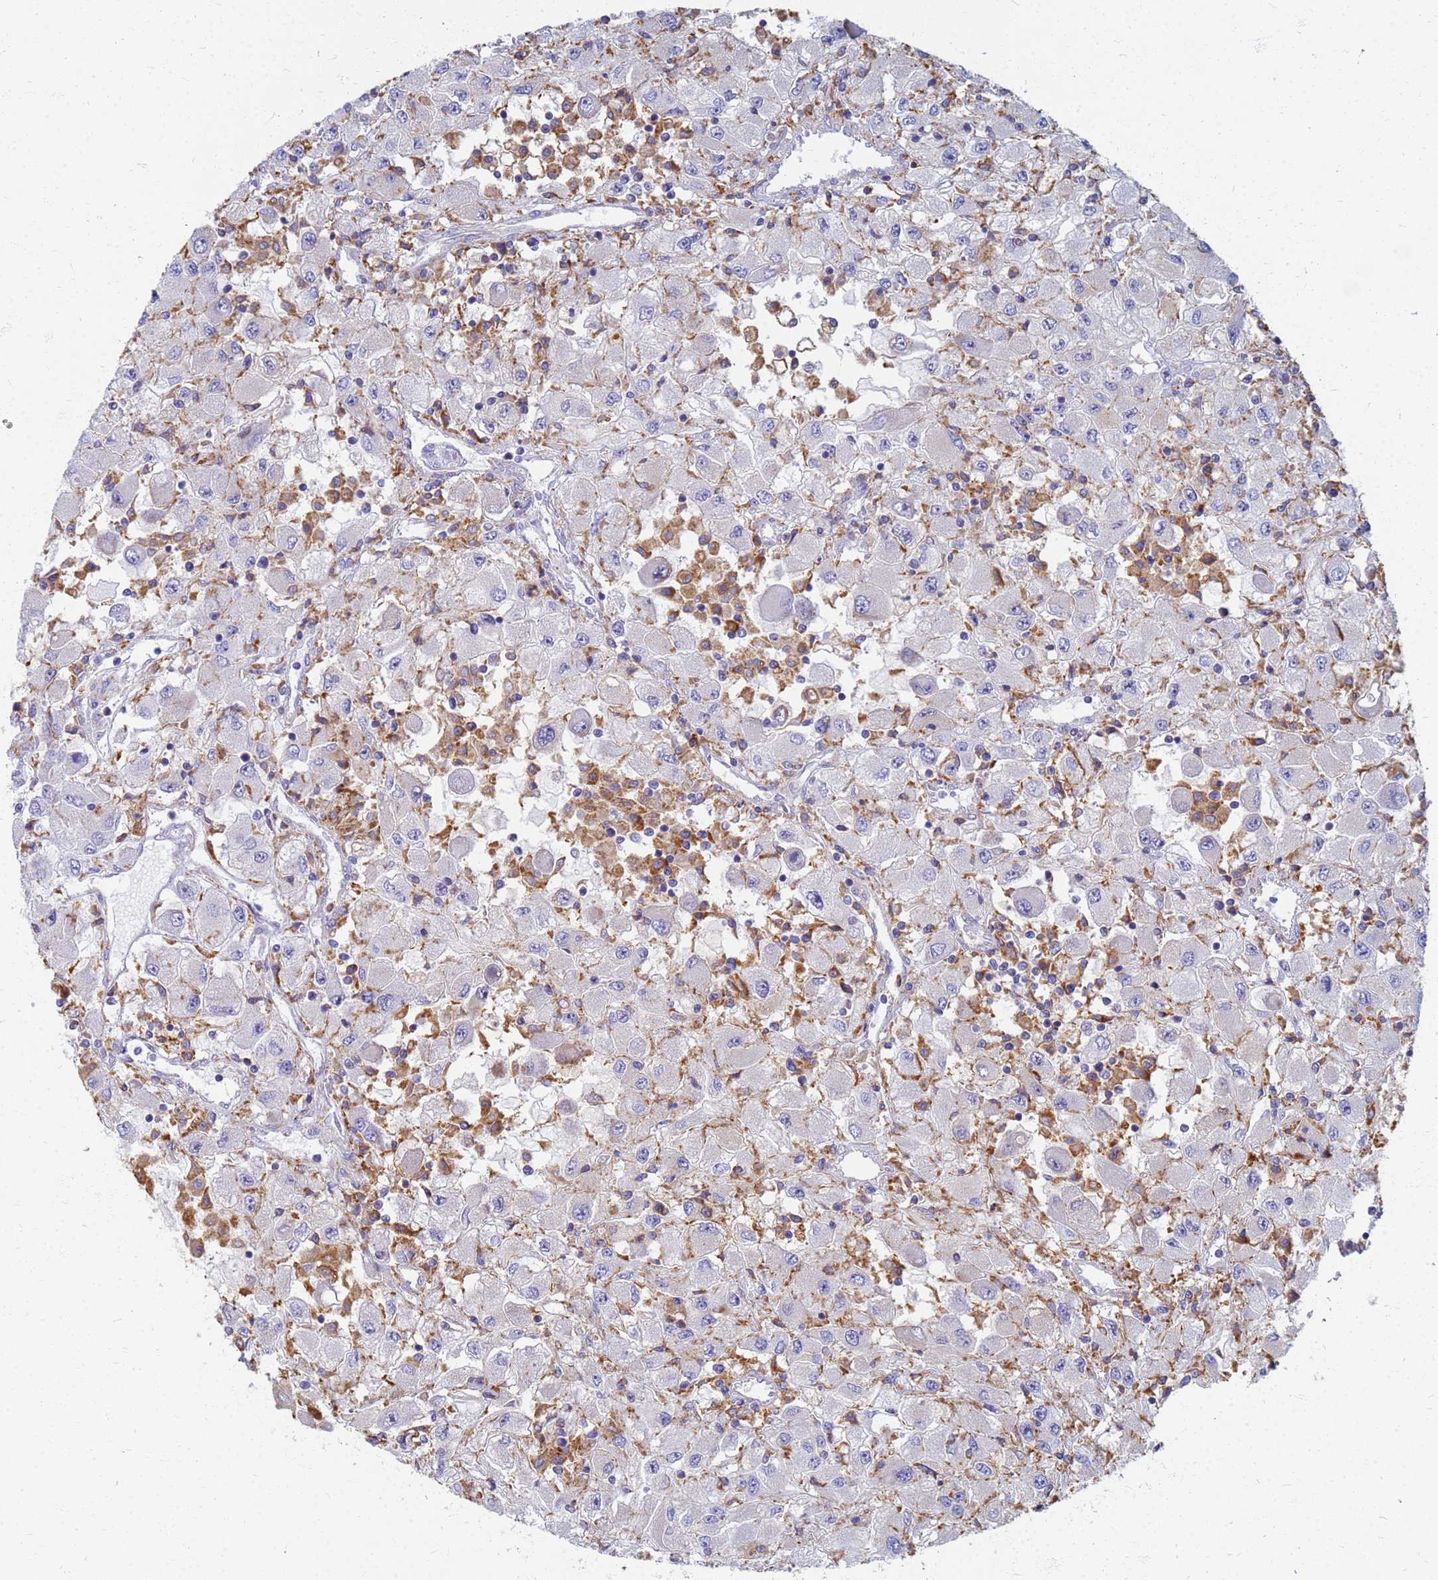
{"staining": {"intensity": "negative", "quantity": "none", "location": "none"}, "tissue": "renal cancer", "cell_type": "Tumor cells", "image_type": "cancer", "snomed": [{"axis": "morphology", "description": "Adenocarcinoma, NOS"}, {"axis": "topography", "description": "Kidney"}], "caption": "There is no significant expression in tumor cells of renal cancer. (DAB (3,3'-diaminobenzidine) IHC with hematoxylin counter stain).", "gene": "ATP6V1E1", "patient": {"sex": "female", "age": 67}}